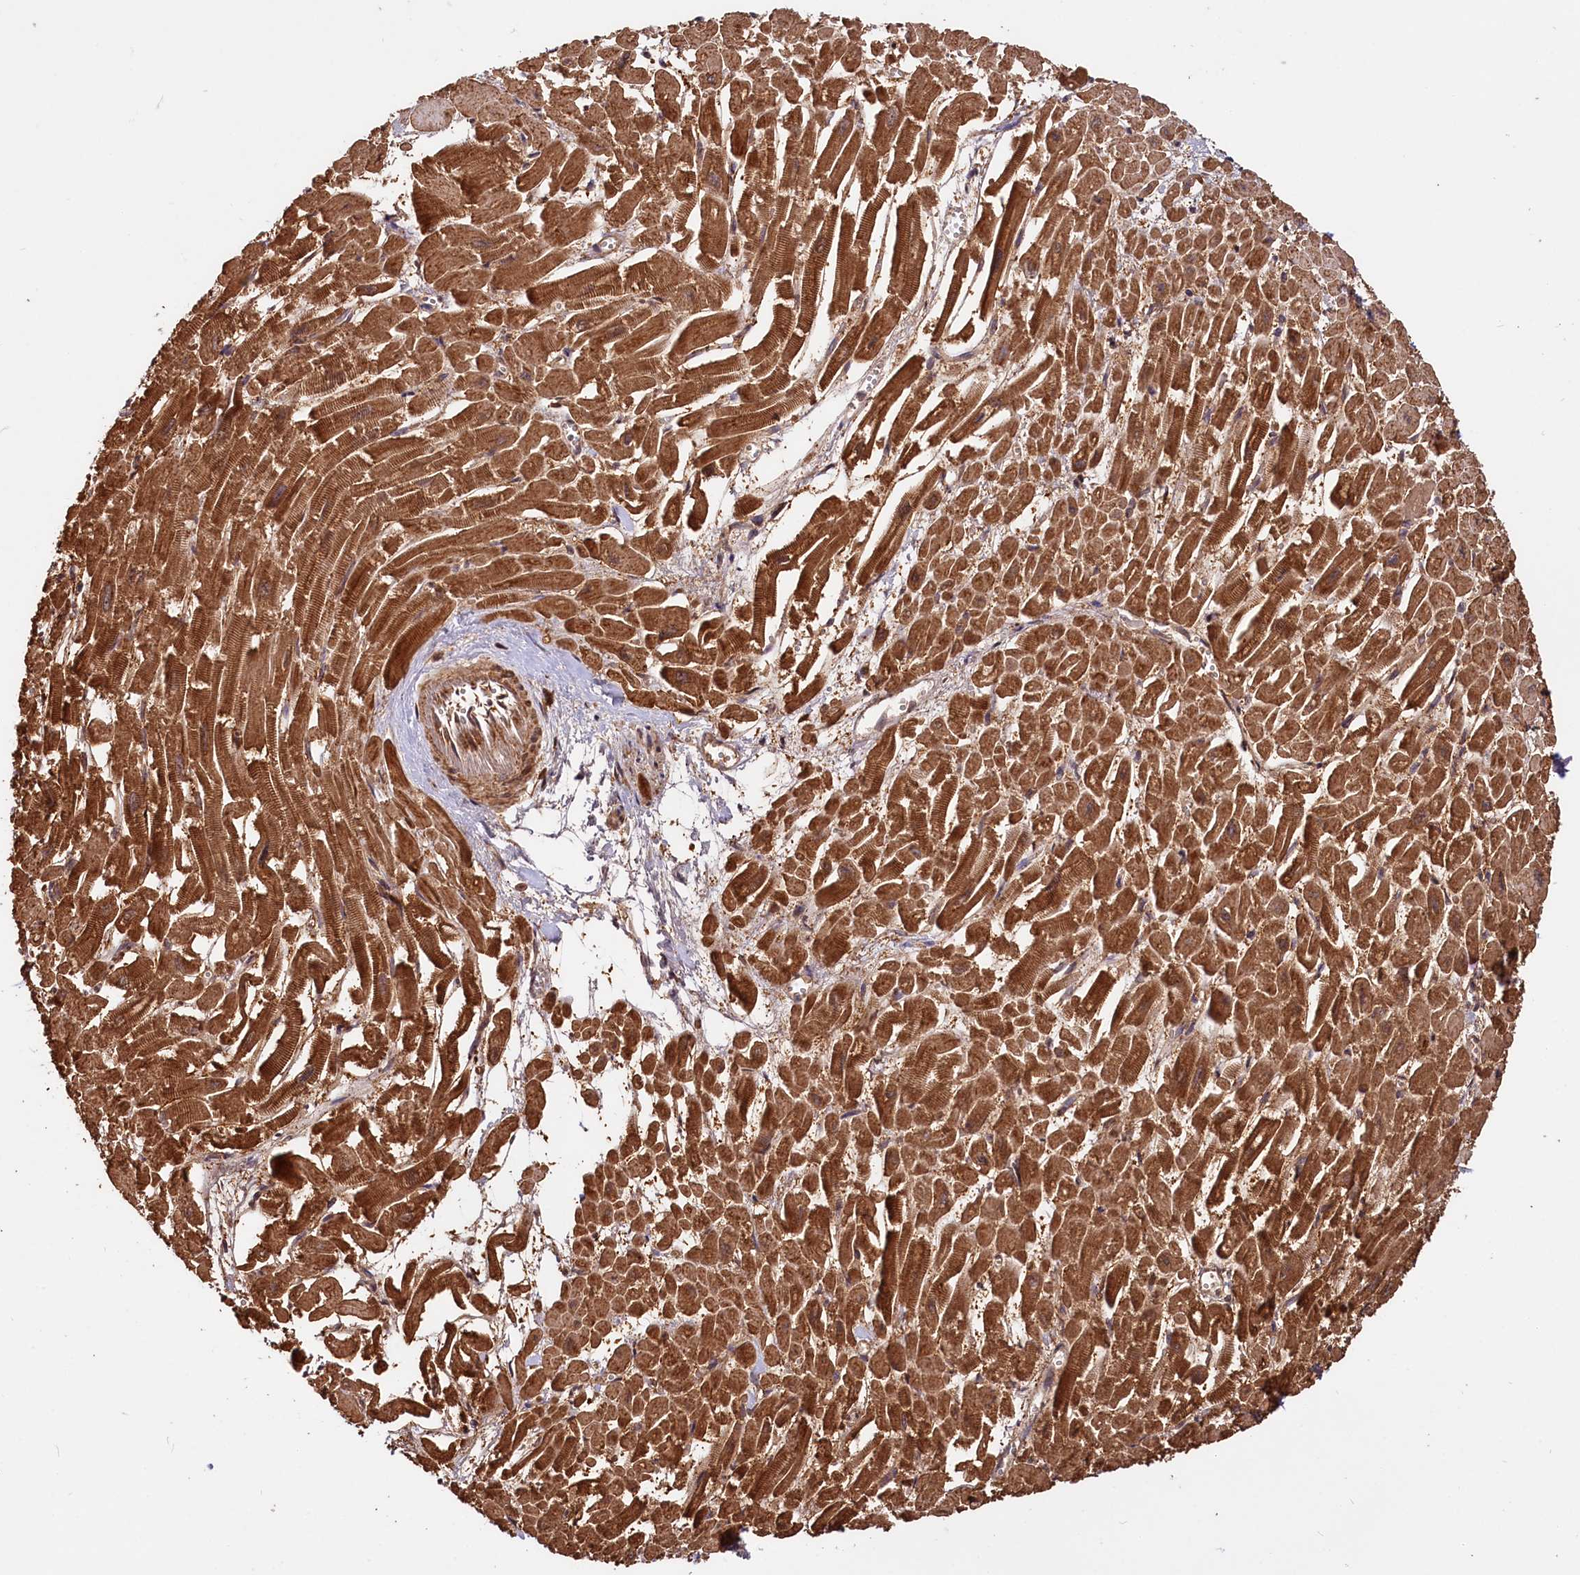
{"staining": {"intensity": "strong", "quantity": ">75%", "location": "cytoplasmic/membranous,nuclear"}, "tissue": "heart muscle", "cell_type": "Cardiomyocytes", "image_type": "normal", "snomed": [{"axis": "morphology", "description": "Normal tissue, NOS"}, {"axis": "topography", "description": "Heart"}], "caption": "Cardiomyocytes exhibit high levels of strong cytoplasmic/membranous,nuclear staining in about >75% of cells in normal human heart muscle. (DAB (3,3'-diaminobenzidine) IHC, brown staining for protein, blue staining for nuclei).", "gene": "UBE3A", "patient": {"sex": "male", "age": 54}}